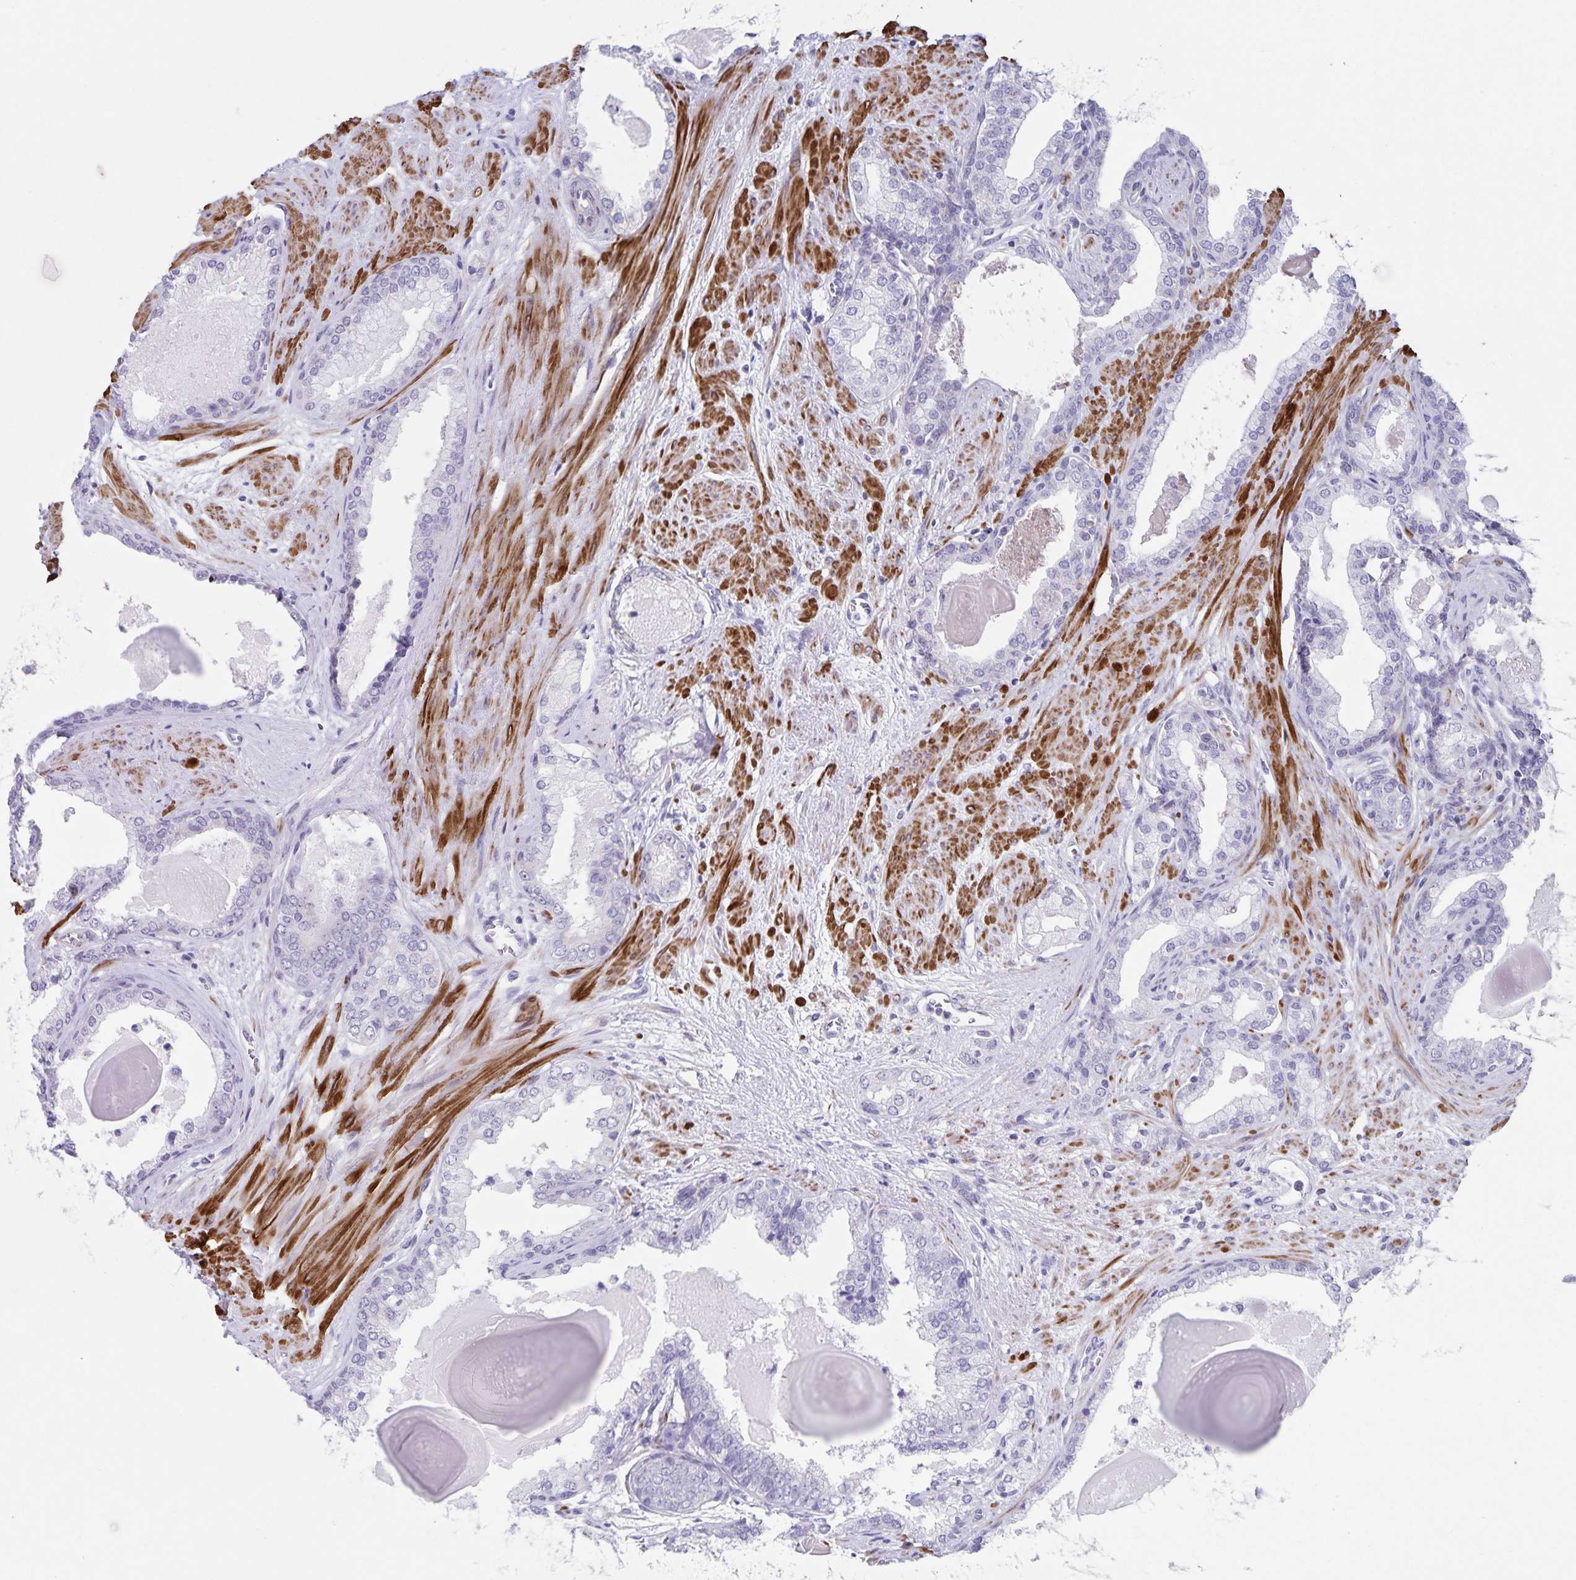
{"staining": {"intensity": "negative", "quantity": "none", "location": "none"}, "tissue": "prostate cancer", "cell_type": "Tumor cells", "image_type": "cancer", "snomed": [{"axis": "morphology", "description": "Adenocarcinoma, Low grade"}, {"axis": "topography", "description": "Prostate"}], "caption": "Tumor cells are negative for protein expression in human low-grade adenocarcinoma (prostate).", "gene": "SYNM", "patient": {"sex": "male", "age": 64}}